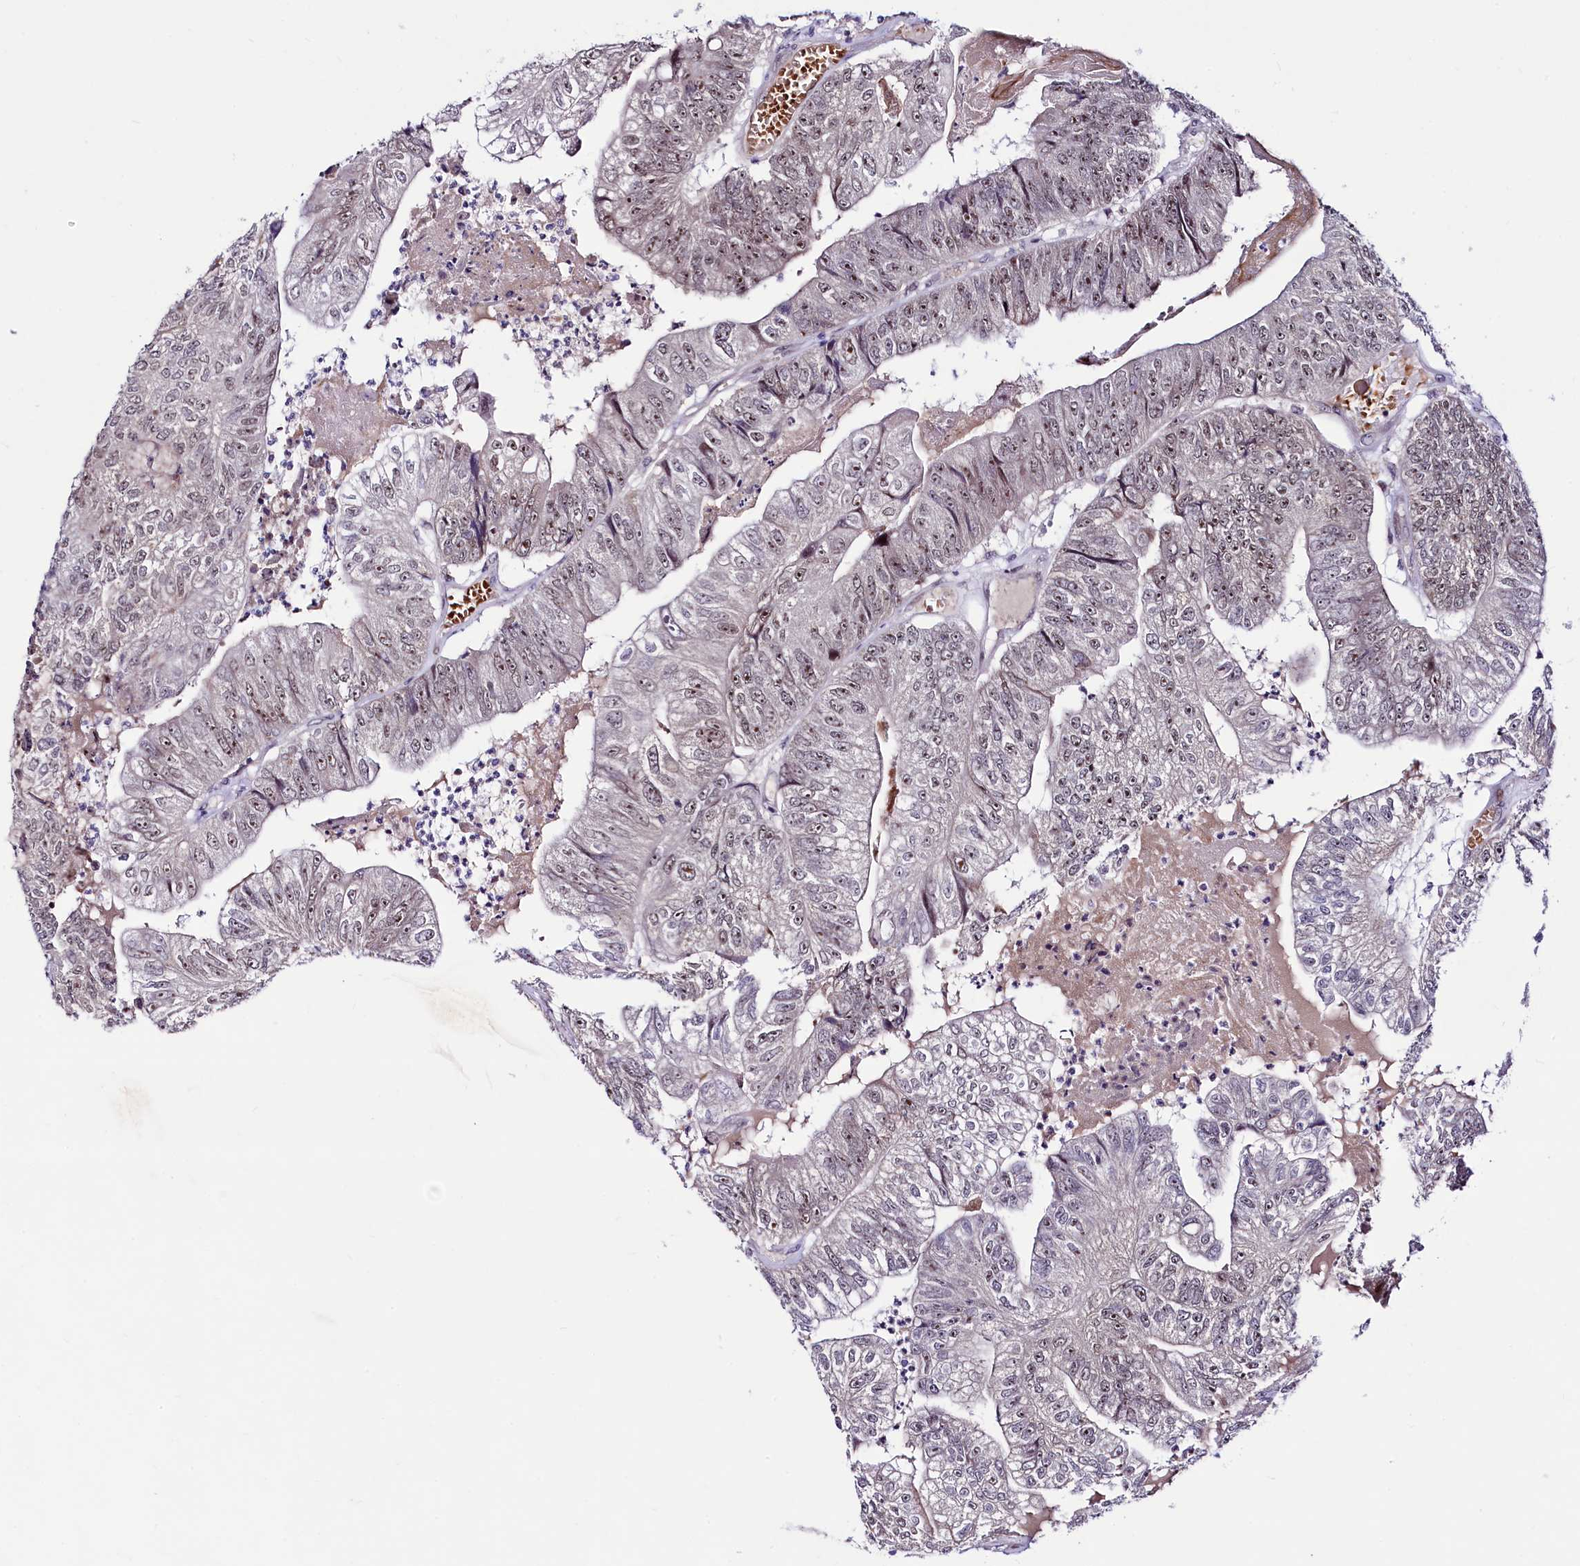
{"staining": {"intensity": "moderate", "quantity": ">75%", "location": "nuclear"}, "tissue": "colorectal cancer", "cell_type": "Tumor cells", "image_type": "cancer", "snomed": [{"axis": "morphology", "description": "Adenocarcinoma, NOS"}, {"axis": "topography", "description": "Colon"}], "caption": "A histopathology image of human adenocarcinoma (colorectal) stained for a protein exhibits moderate nuclear brown staining in tumor cells.", "gene": "LEUTX", "patient": {"sex": "female", "age": 67}}